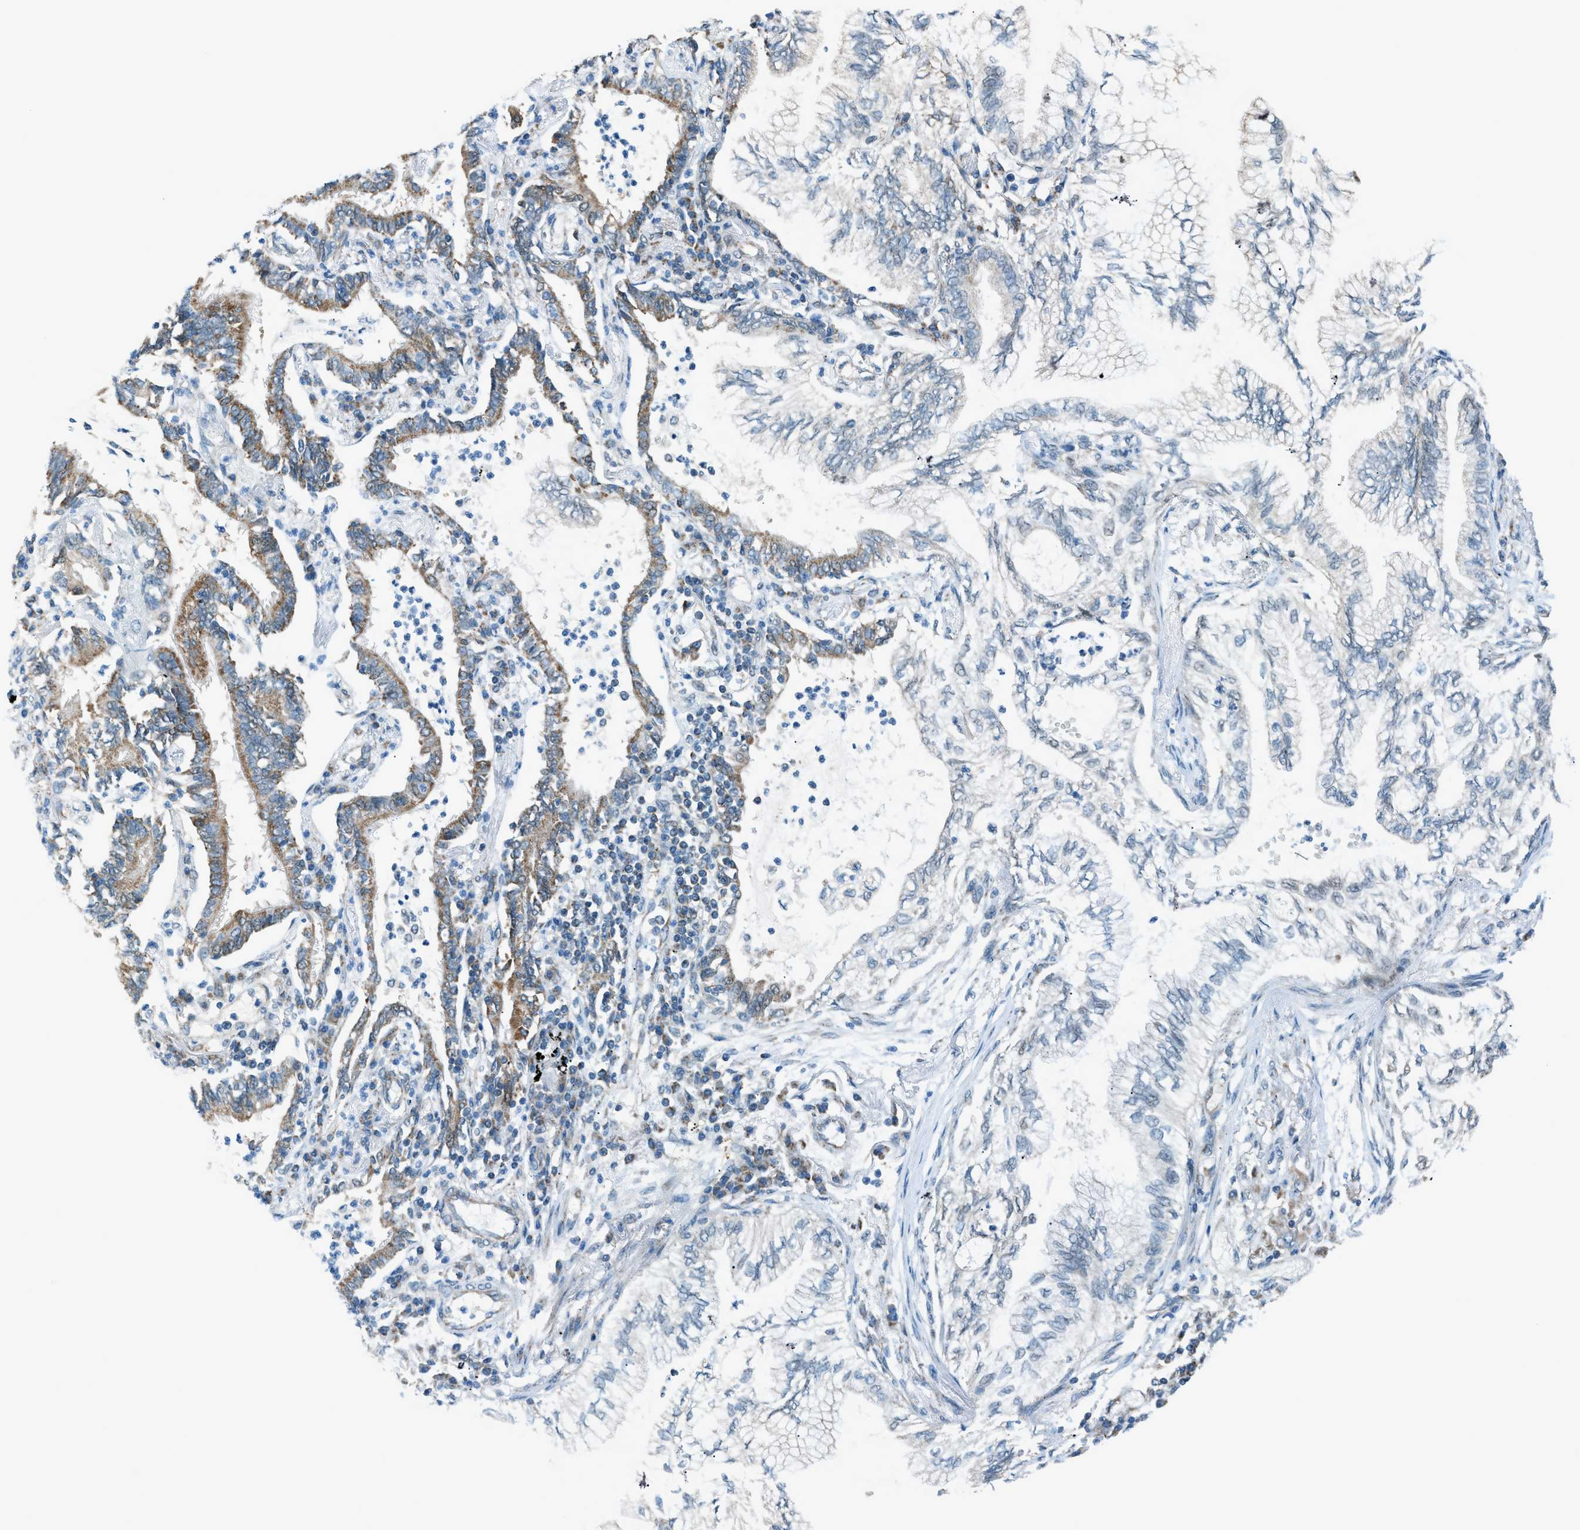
{"staining": {"intensity": "moderate", "quantity": "<25%", "location": "cytoplasmic/membranous"}, "tissue": "lung cancer", "cell_type": "Tumor cells", "image_type": "cancer", "snomed": [{"axis": "morphology", "description": "Normal tissue, NOS"}, {"axis": "morphology", "description": "Adenocarcinoma, NOS"}, {"axis": "topography", "description": "Bronchus"}, {"axis": "topography", "description": "Lung"}], "caption": "A brown stain labels moderate cytoplasmic/membranous expression of a protein in human lung adenocarcinoma tumor cells.", "gene": "PIGG", "patient": {"sex": "female", "age": 70}}